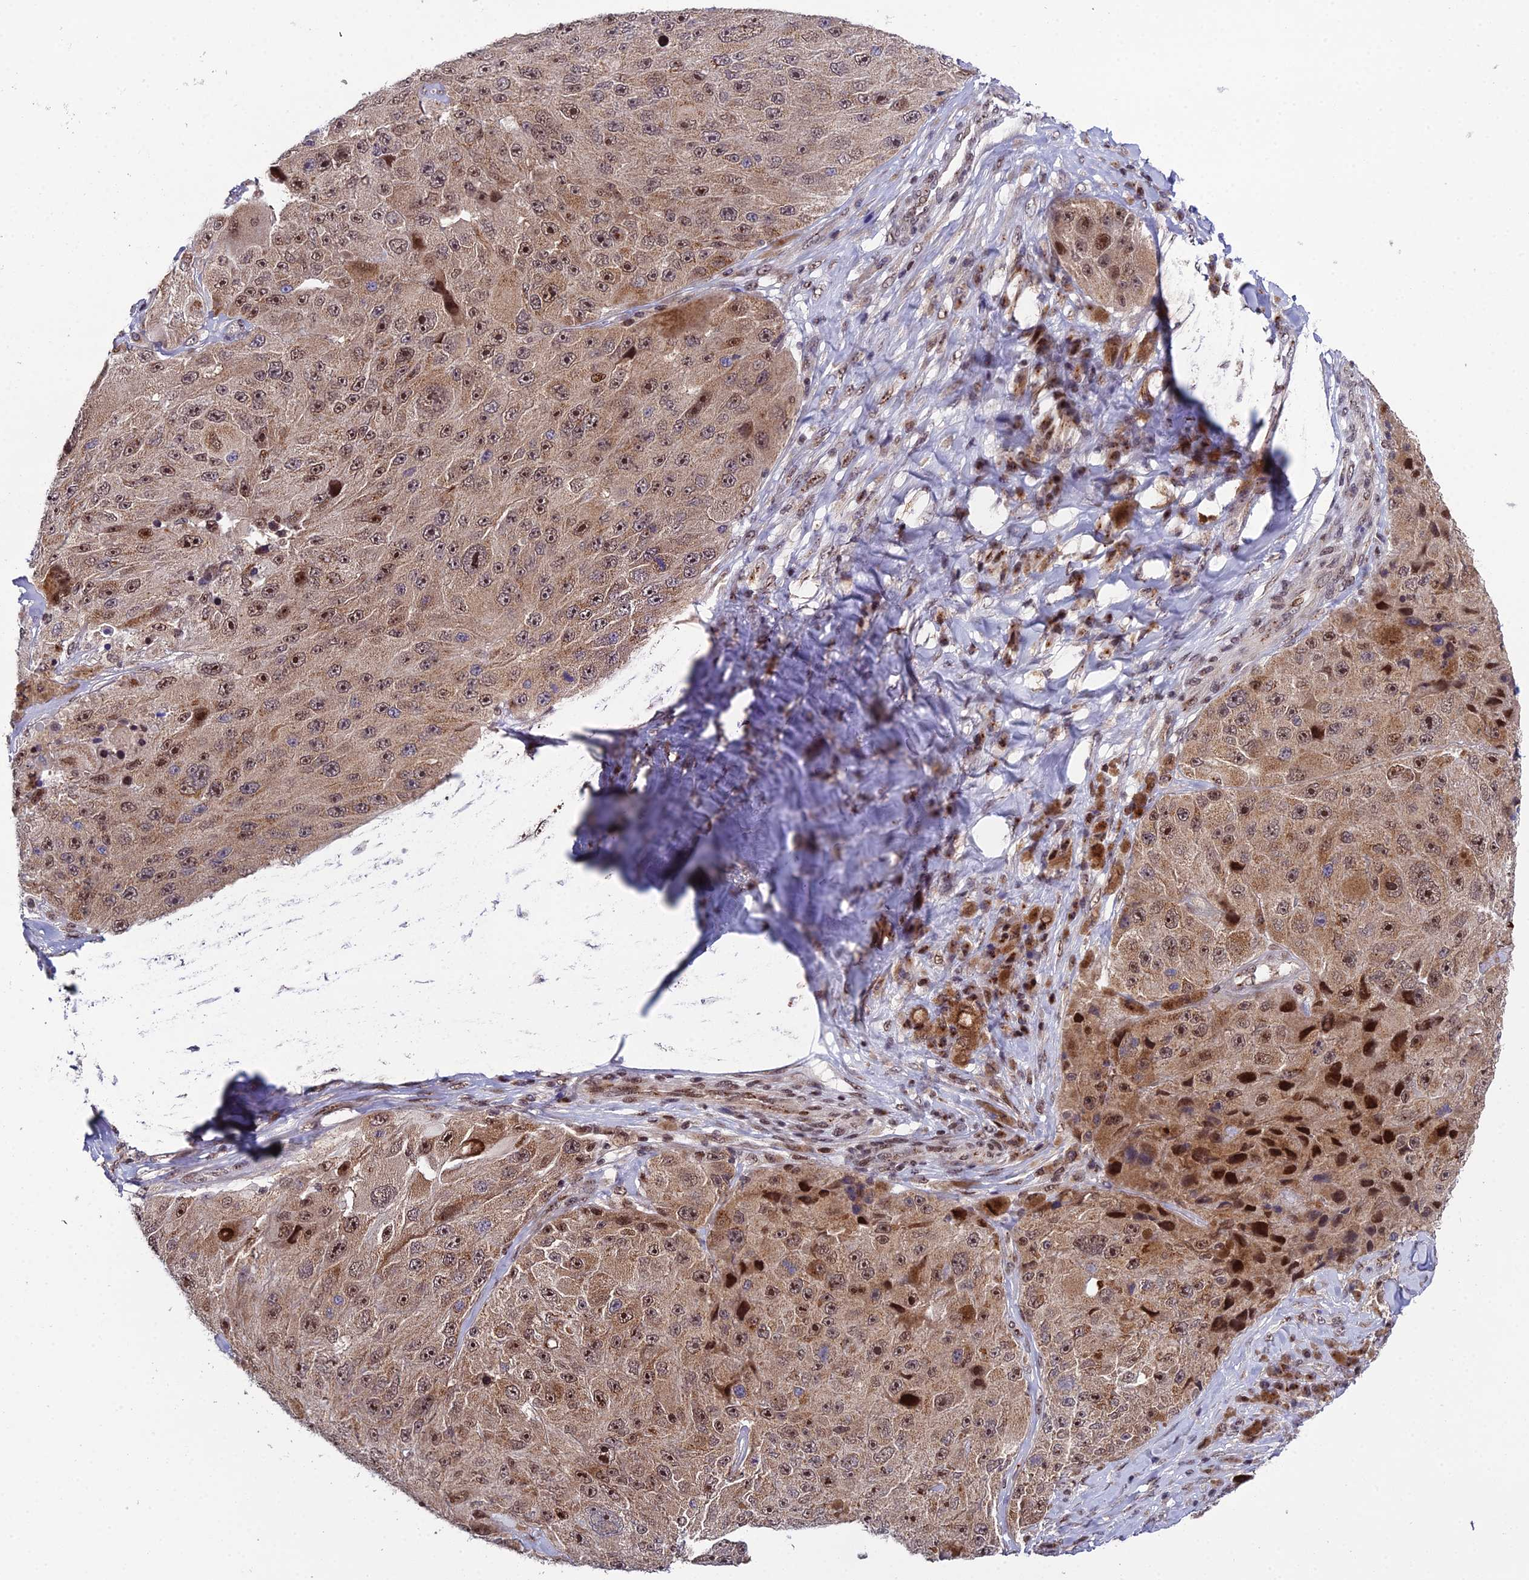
{"staining": {"intensity": "moderate", "quantity": ">75%", "location": "cytoplasmic/membranous,nuclear"}, "tissue": "melanoma", "cell_type": "Tumor cells", "image_type": "cancer", "snomed": [{"axis": "morphology", "description": "Malignant melanoma, Metastatic site"}, {"axis": "topography", "description": "Lymph node"}], "caption": "This photomicrograph displays melanoma stained with immunohistochemistry (IHC) to label a protein in brown. The cytoplasmic/membranous and nuclear of tumor cells show moderate positivity for the protein. Nuclei are counter-stained blue.", "gene": "ARL2", "patient": {"sex": "male", "age": 62}}